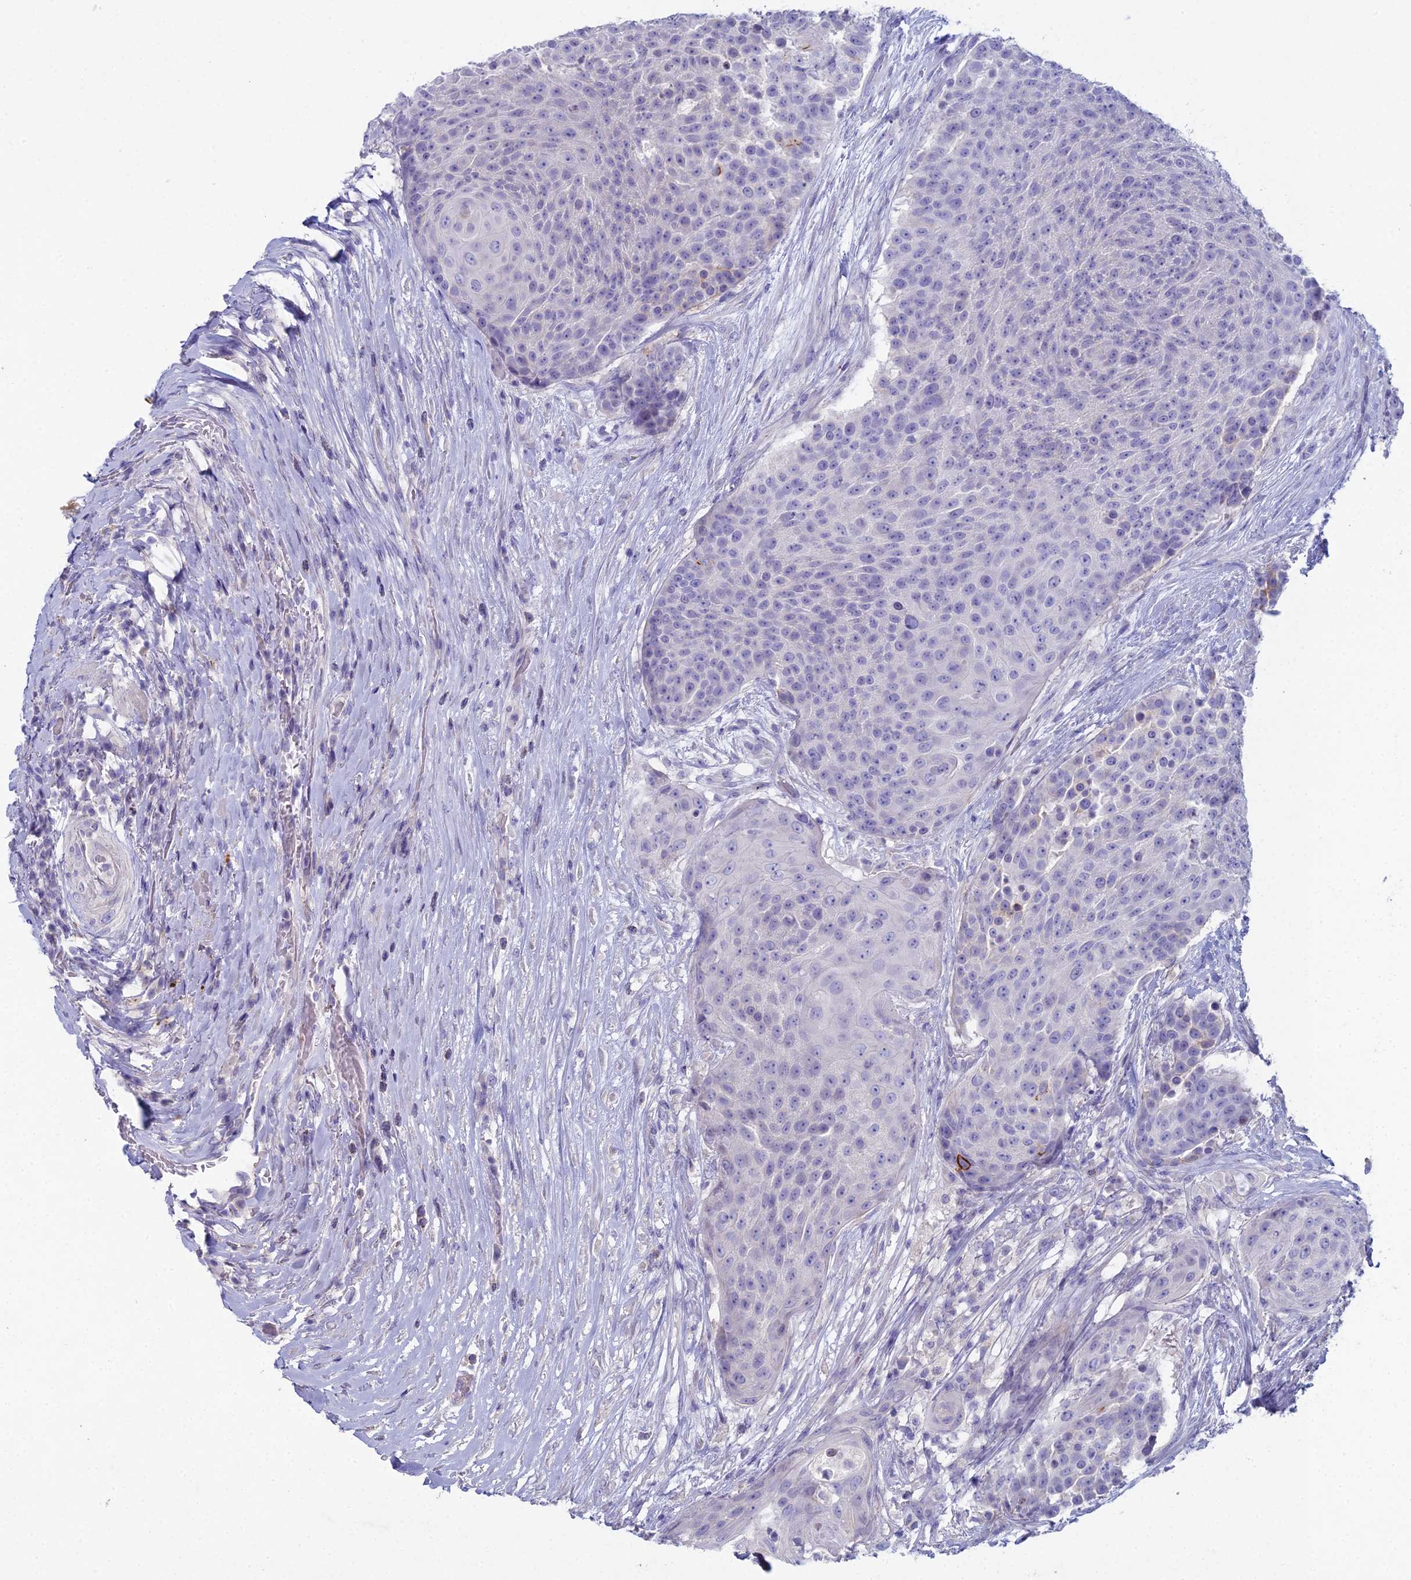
{"staining": {"intensity": "negative", "quantity": "none", "location": "none"}, "tissue": "urothelial cancer", "cell_type": "Tumor cells", "image_type": "cancer", "snomed": [{"axis": "morphology", "description": "Urothelial carcinoma, High grade"}, {"axis": "topography", "description": "Urinary bladder"}], "caption": "There is no significant positivity in tumor cells of urothelial carcinoma (high-grade).", "gene": "NCAM1", "patient": {"sex": "female", "age": 63}}